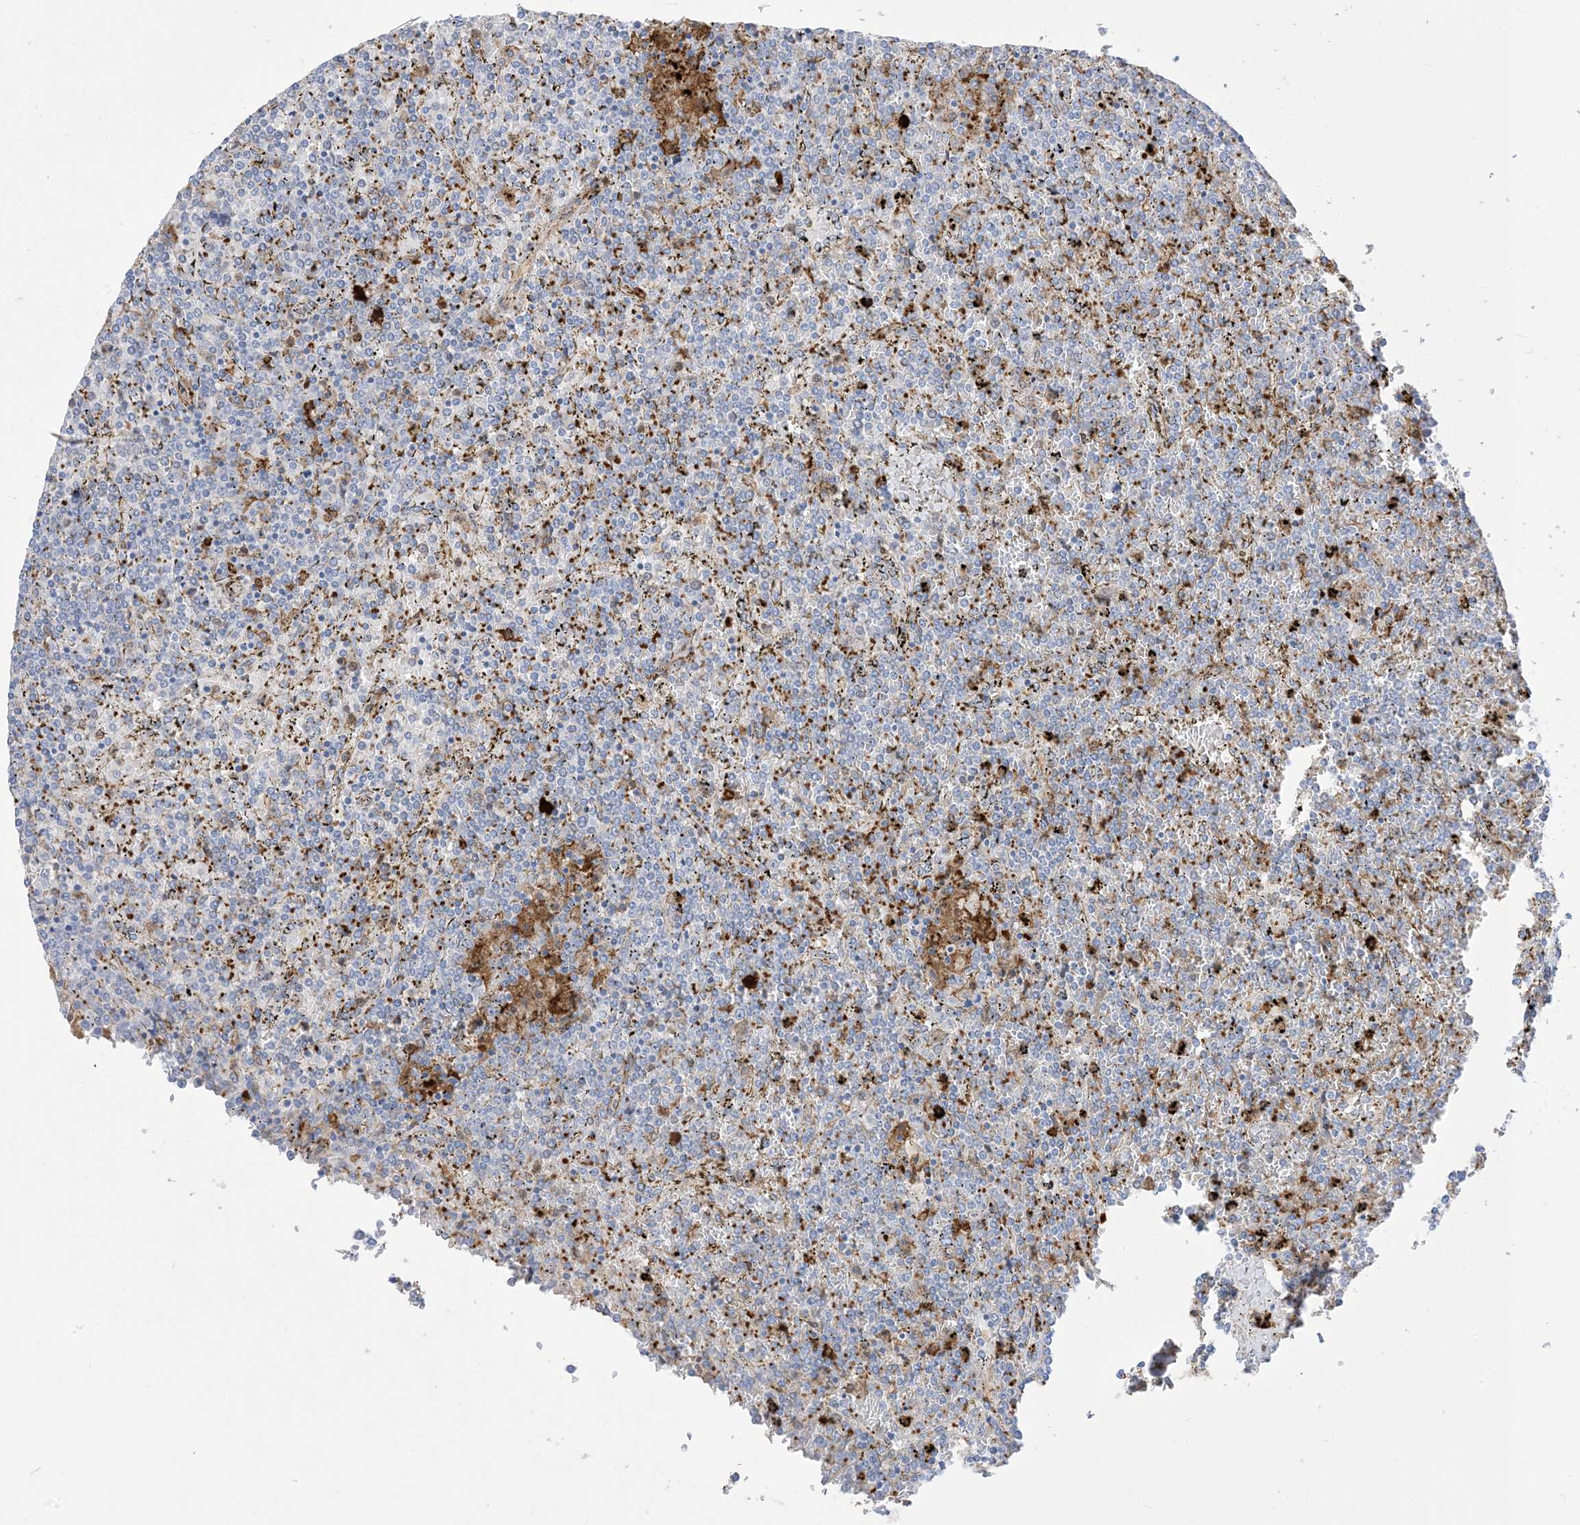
{"staining": {"intensity": "negative", "quantity": "none", "location": "none"}, "tissue": "lymphoma", "cell_type": "Tumor cells", "image_type": "cancer", "snomed": [{"axis": "morphology", "description": "Malignant lymphoma, non-Hodgkin's type, Low grade"}, {"axis": "topography", "description": "Spleen"}], "caption": "IHC of lymphoma reveals no staining in tumor cells.", "gene": "GSN", "patient": {"sex": "female", "age": 19}}